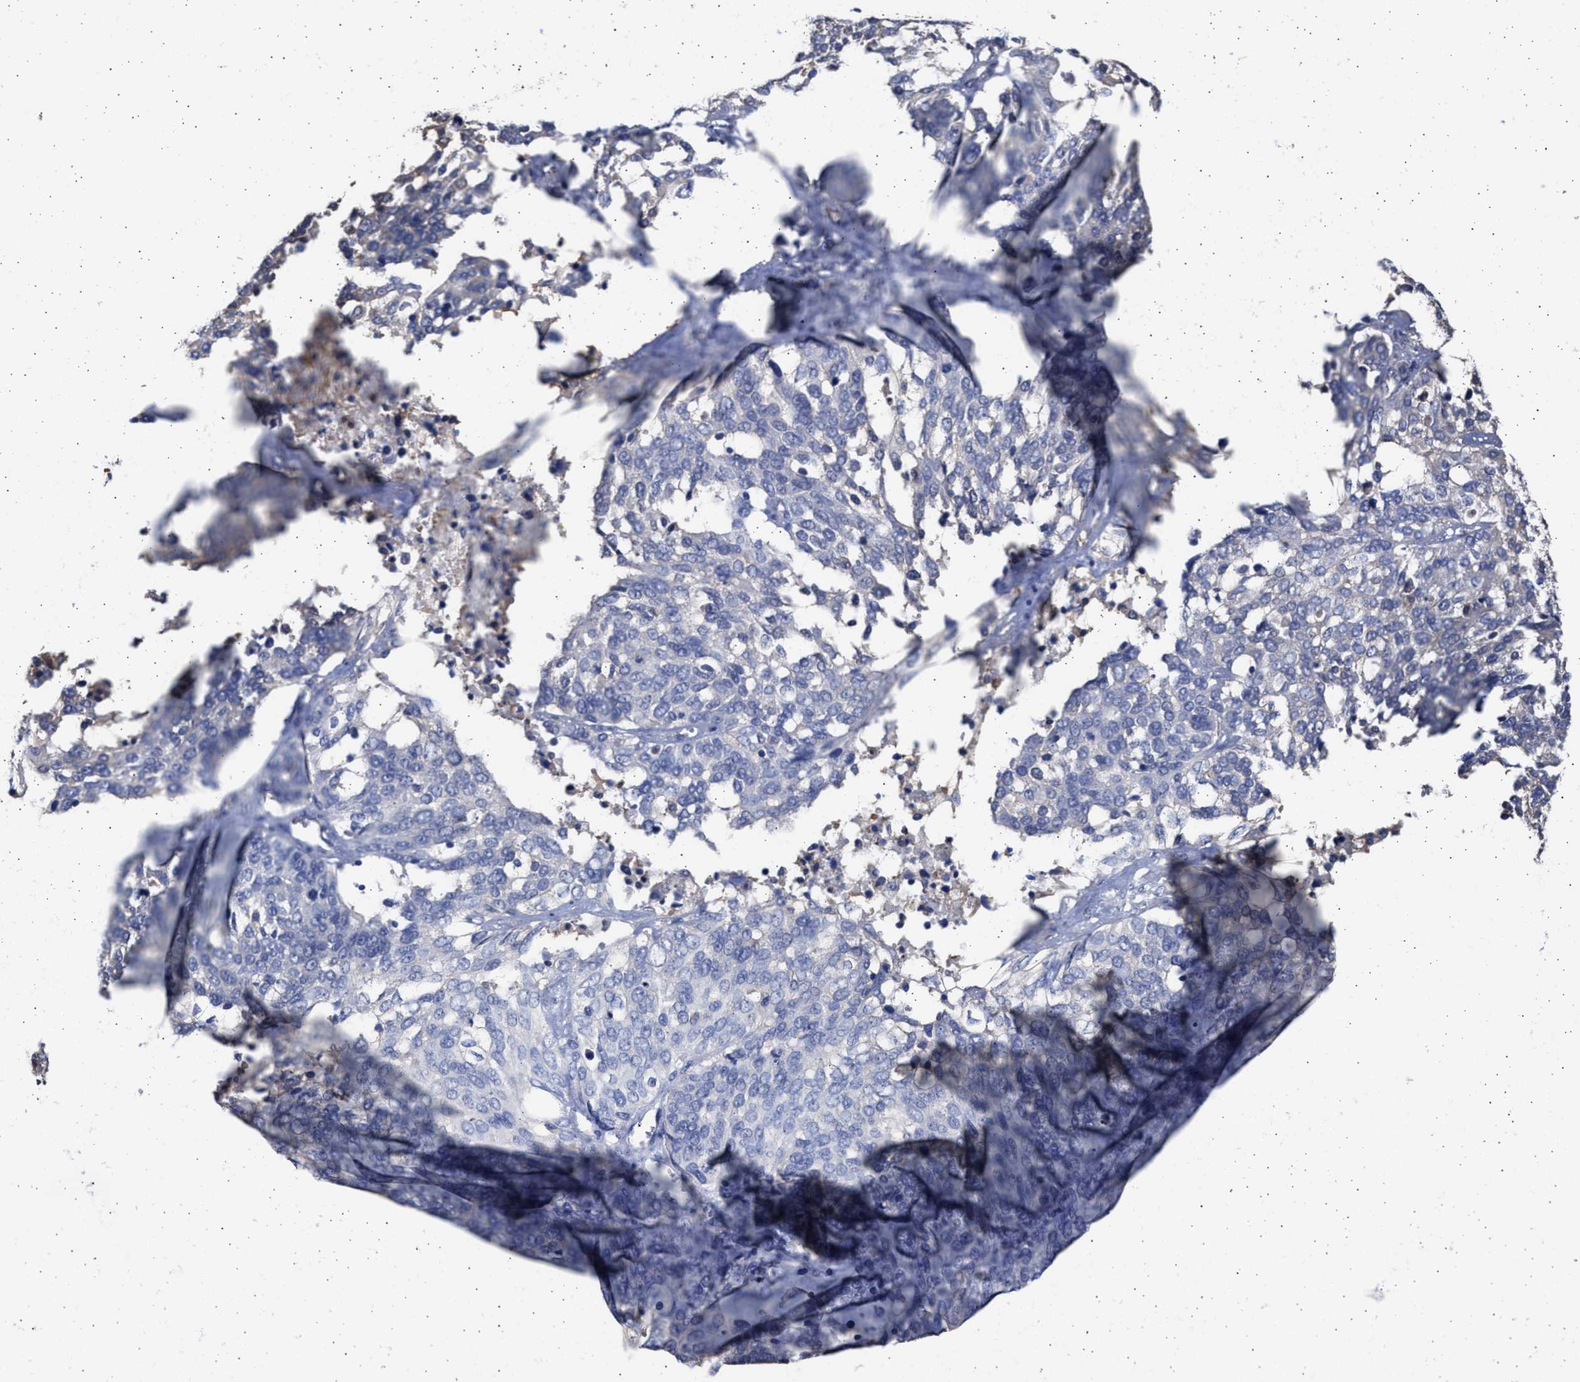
{"staining": {"intensity": "negative", "quantity": "none", "location": "none"}, "tissue": "ovarian cancer", "cell_type": "Tumor cells", "image_type": "cancer", "snomed": [{"axis": "morphology", "description": "Cystadenocarcinoma, serous, NOS"}, {"axis": "topography", "description": "Ovary"}], "caption": "Immunohistochemistry (IHC) photomicrograph of human ovarian cancer (serous cystadenocarcinoma) stained for a protein (brown), which displays no expression in tumor cells.", "gene": "ALDOC", "patient": {"sex": "female", "age": 44}}